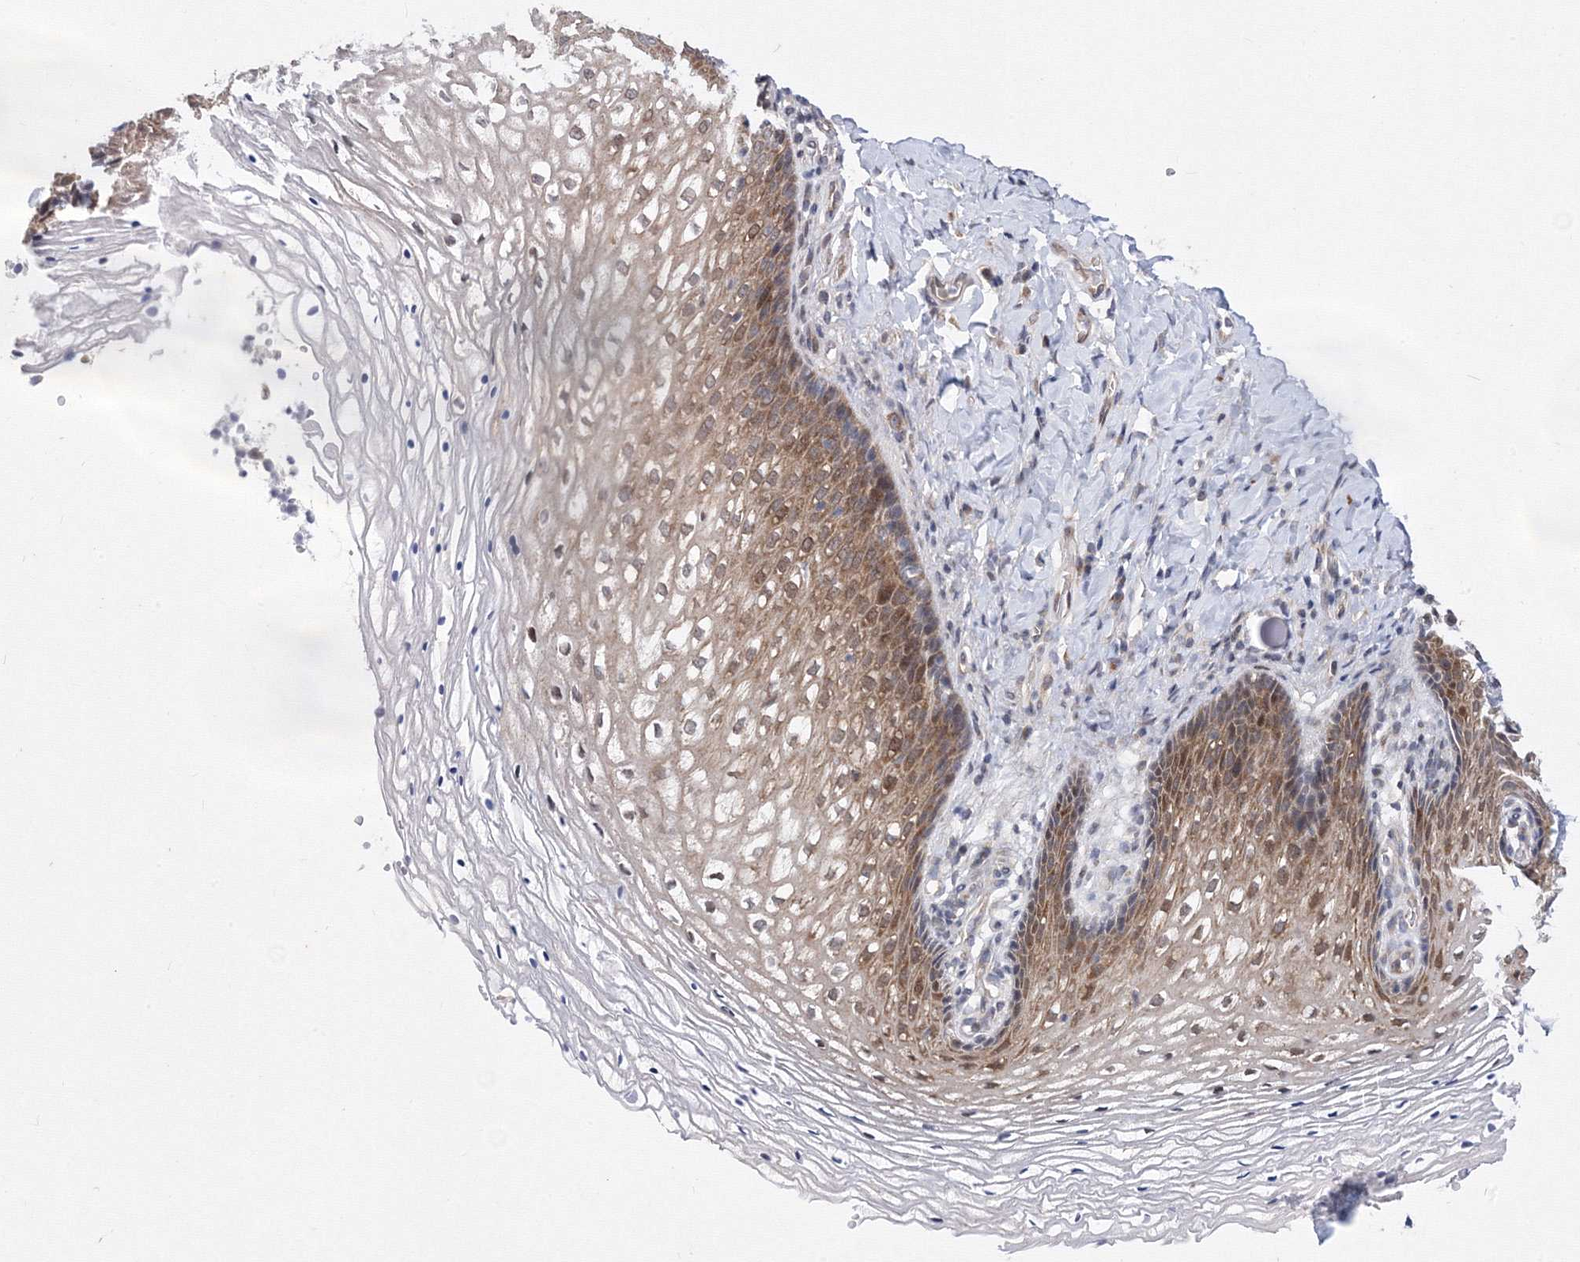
{"staining": {"intensity": "moderate", "quantity": ">75%", "location": "cytoplasmic/membranous"}, "tissue": "vagina", "cell_type": "Squamous epithelial cells", "image_type": "normal", "snomed": [{"axis": "morphology", "description": "Normal tissue, NOS"}, {"axis": "topography", "description": "Vagina"}], "caption": "This is an image of IHC staining of benign vagina, which shows moderate expression in the cytoplasmic/membranous of squamous epithelial cells.", "gene": "GPN1", "patient": {"sex": "female", "age": 60}}